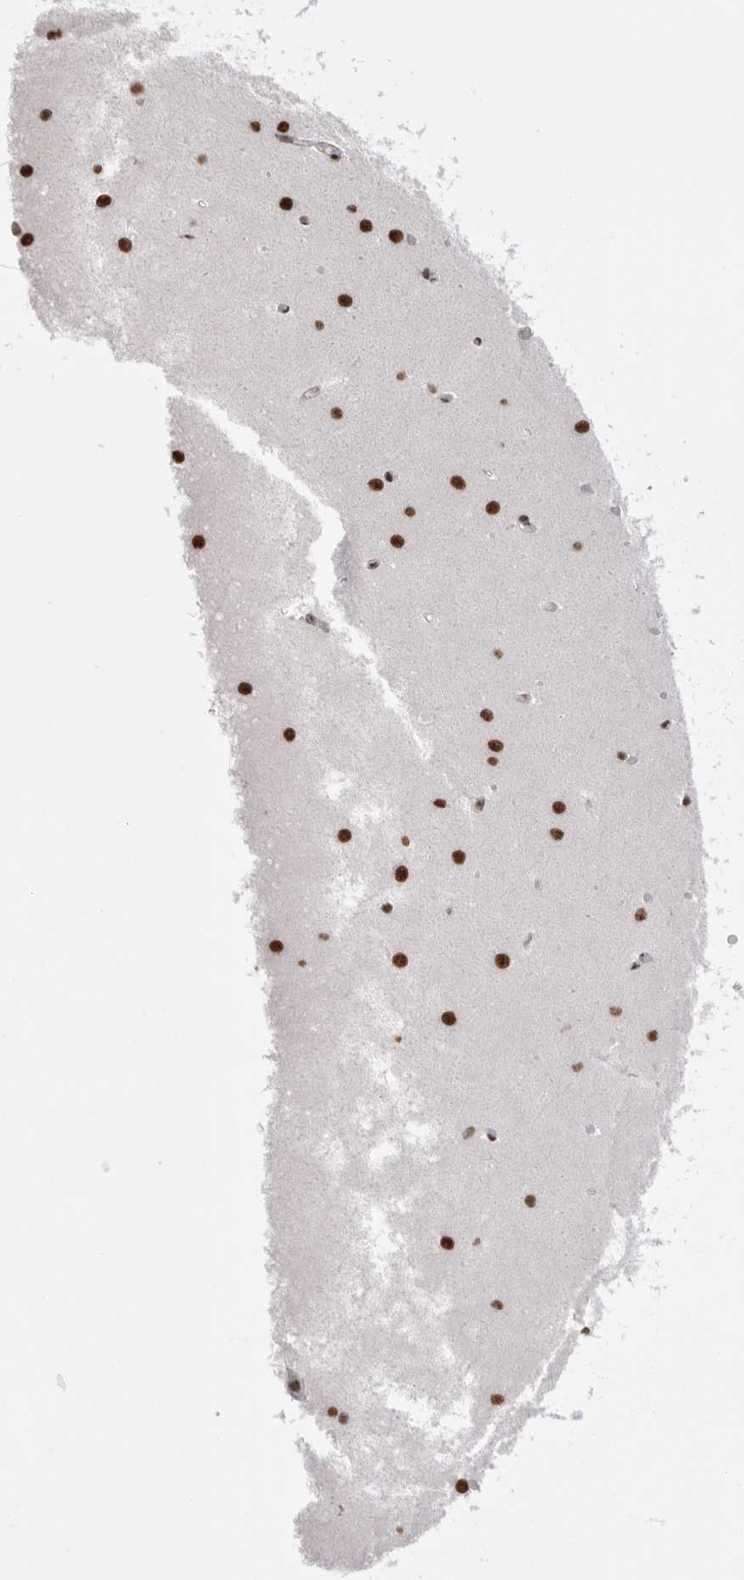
{"staining": {"intensity": "weak", "quantity": "25%-75%", "location": "nuclear"}, "tissue": "cerebellum", "cell_type": "Cells in granular layer", "image_type": "normal", "snomed": [{"axis": "morphology", "description": "Normal tissue, NOS"}, {"axis": "topography", "description": "Cerebellum"}], "caption": "High-magnification brightfield microscopy of benign cerebellum stained with DAB (3,3'-diaminobenzidine) (brown) and counterstained with hematoxylin (blue). cells in granular layer exhibit weak nuclear staining is seen in approximately25%-75% of cells.", "gene": "BCLAF3", "patient": {"sex": "male", "age": 37}}